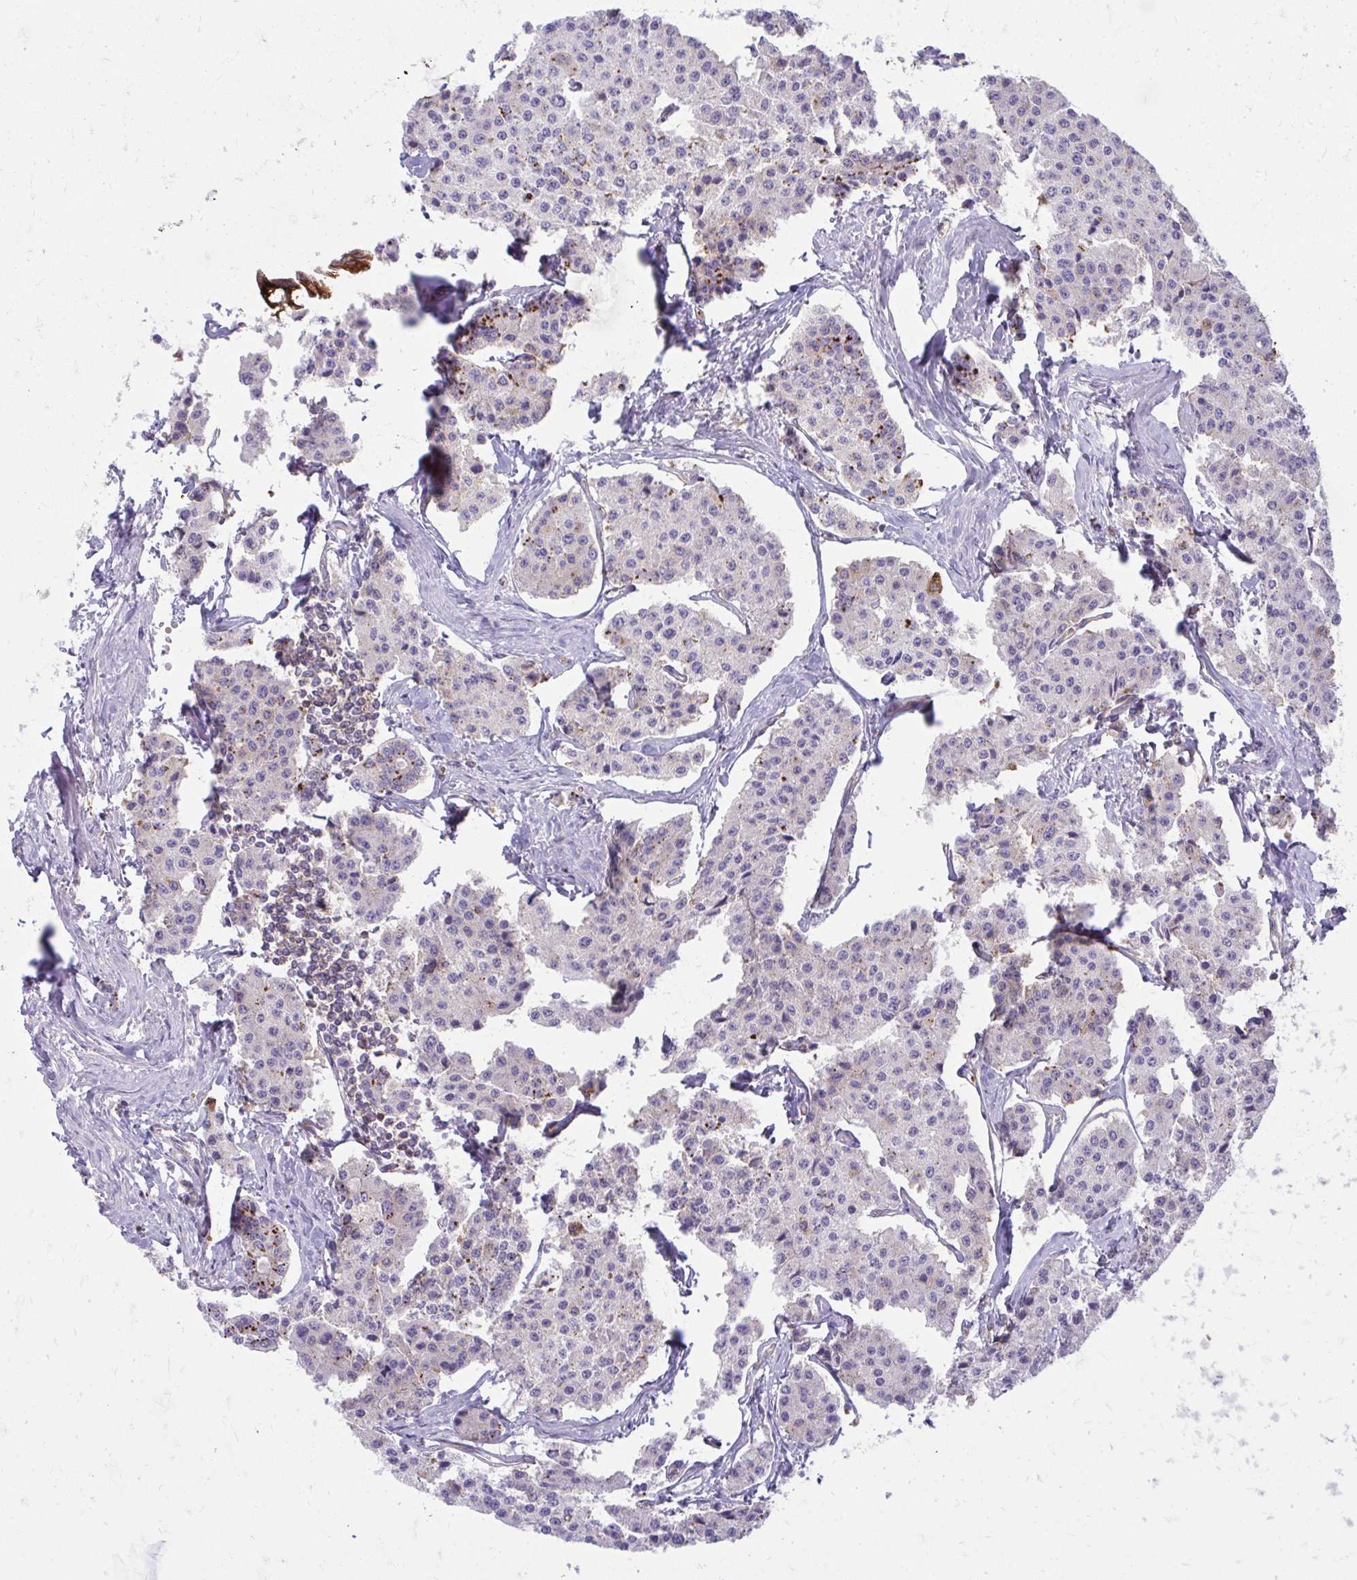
{"staining": {"intensity": "moderate", "quantity": "<25%", "location": "cytoplasmic/membranous"}, "tissue": "carcinoid", "cell_type": "Tumor cells", "image_type": "cancer", "snomed": [{"axis": "morphology", "description": "Carcinoid, malignant, NOS"}, {"axis": "topography", "description": "Small intestine"}], "caption": "The image reveals immunohistochemical staining of carcinoid. There is moderate cytoplasmic/membranous positivity is present in approximately <25% of tumor cells. Ihc stains the protein of interest in brown and the nuclei are stained blue.", "gene": "ASAP1", "patient": {"sex": "female", "age": 65}}